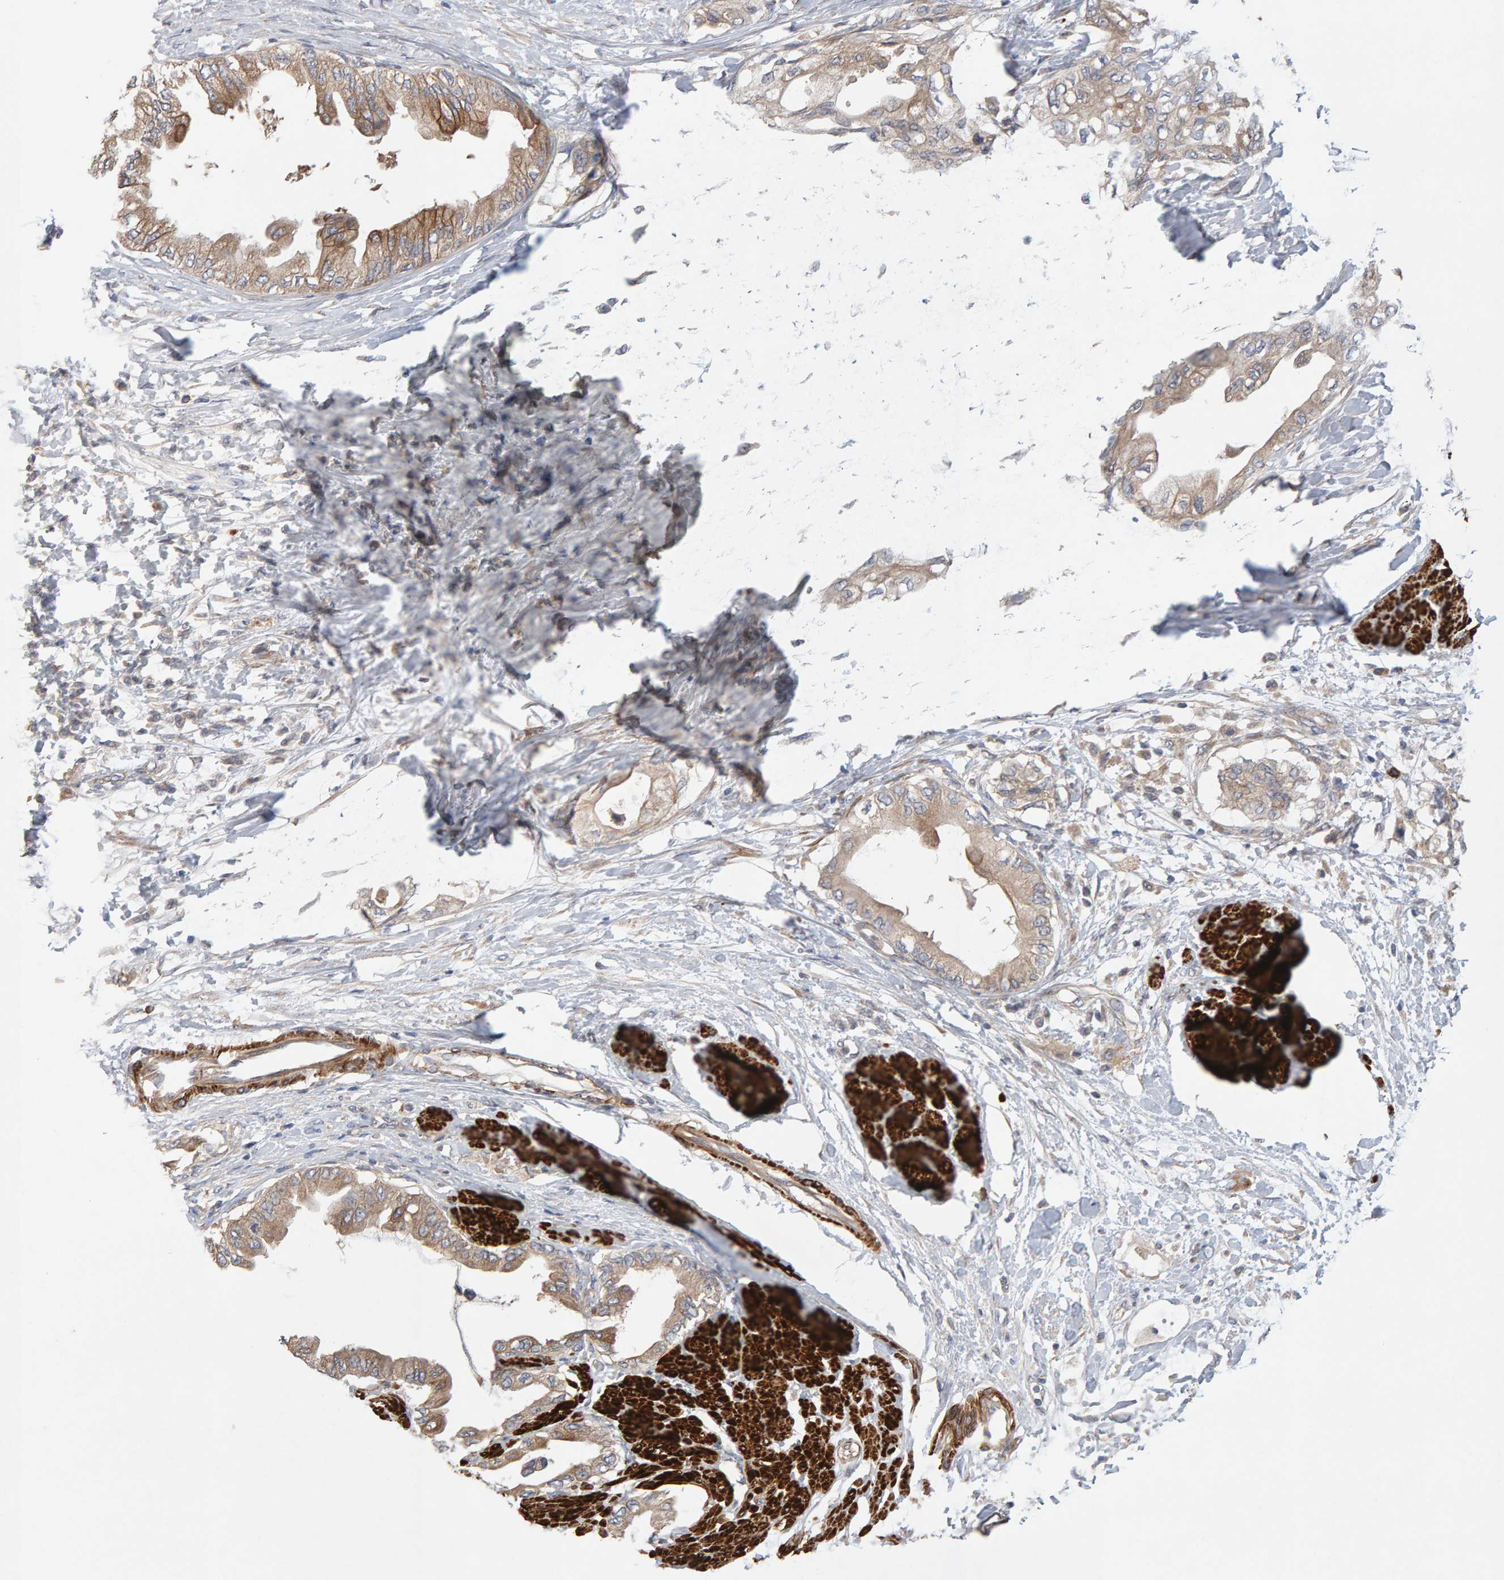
{"staining": {"intensity": "weak", "quantity": ">75%", "location": "cytoplasmic/membranous"}, "tissue": "pancreatic cancer", "cell_type": "Tumor cells", "image_type": "cancer", "snomed": [{"axis": "morphology", "description": "Normal tissue, NOS"}, {"axis": "morphology", "description": "Adenocarcinoma, NOS"}, {"axis": "topography", "description": "Pancreas"}, {"axis": "topography", "description": "Duodenum"}], "caption": "The immunohistochemical stain highlights weak cytoplasmic/membranous positivity in tumor cells of adenocarcinoma (pancreatic) tissue.", "gene": "RNF19A", "patient": {"sex": "female", "age": 60}}